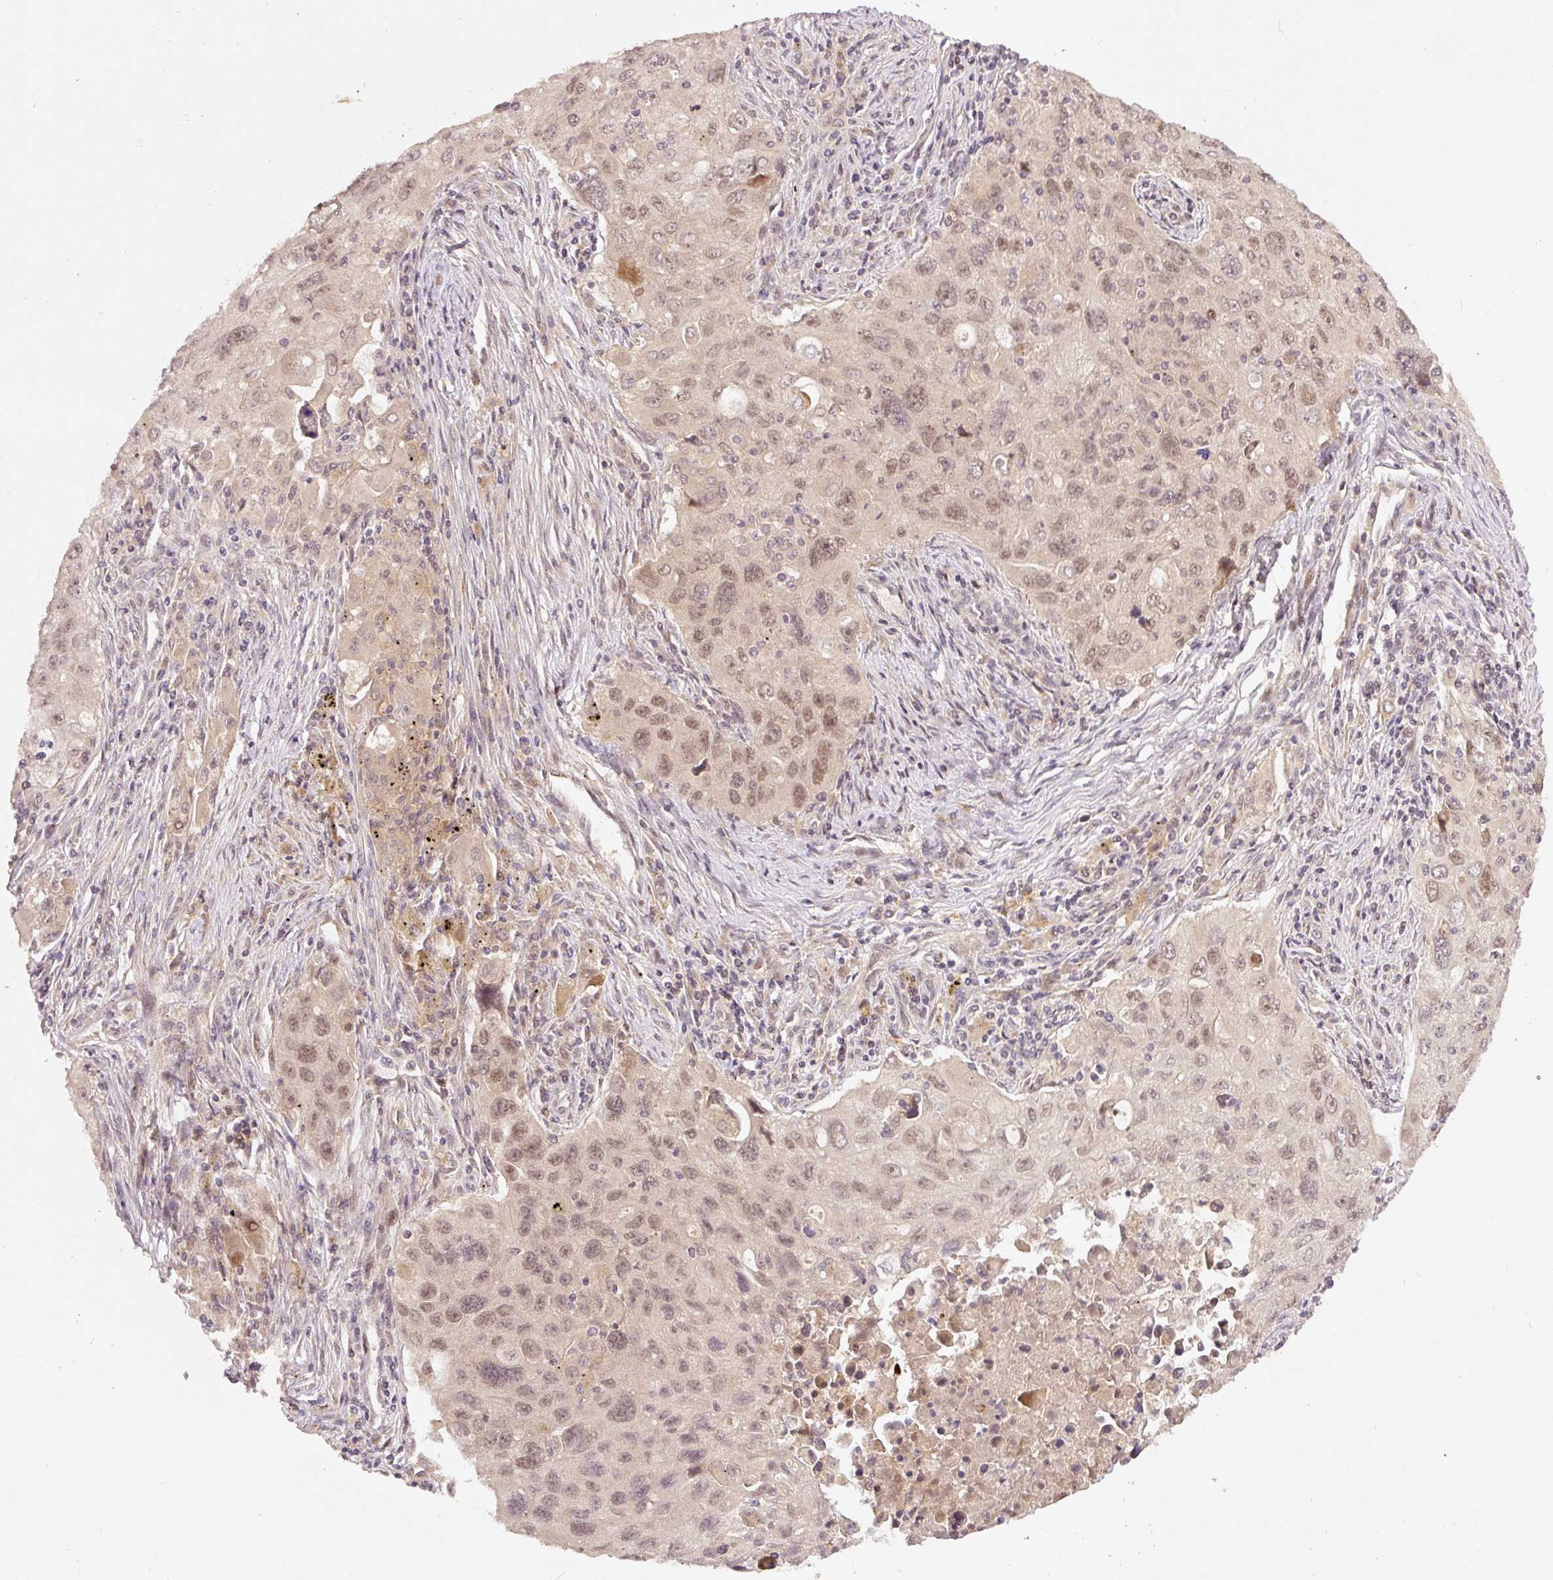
{"staining": {"intensity": "weak", "quantity": "25%-75%", "location": "nuclear"}, "tissue": "lung cancer", "cell_type": "Tumor cells", "image_type": "cancer", "snomed": [{"axis": "morphology", "description": "Adenocarcinoma, NOS"}, {"axis": "morphology", "description": "Adenocarcinoma, metastatic, NOS"}, {"axis": "topography", "description": "Lymph node"}, {"axis": "topography", "description": "Lung"}], "caption": "The photomicrograph displays staining of metastatic adenocarcinoma (lung), revealing weak nuclear protein expression (brown color) within tumor cells.", "gene": "PCDHB1", "patient": {"sex": "female", "age": 42}}